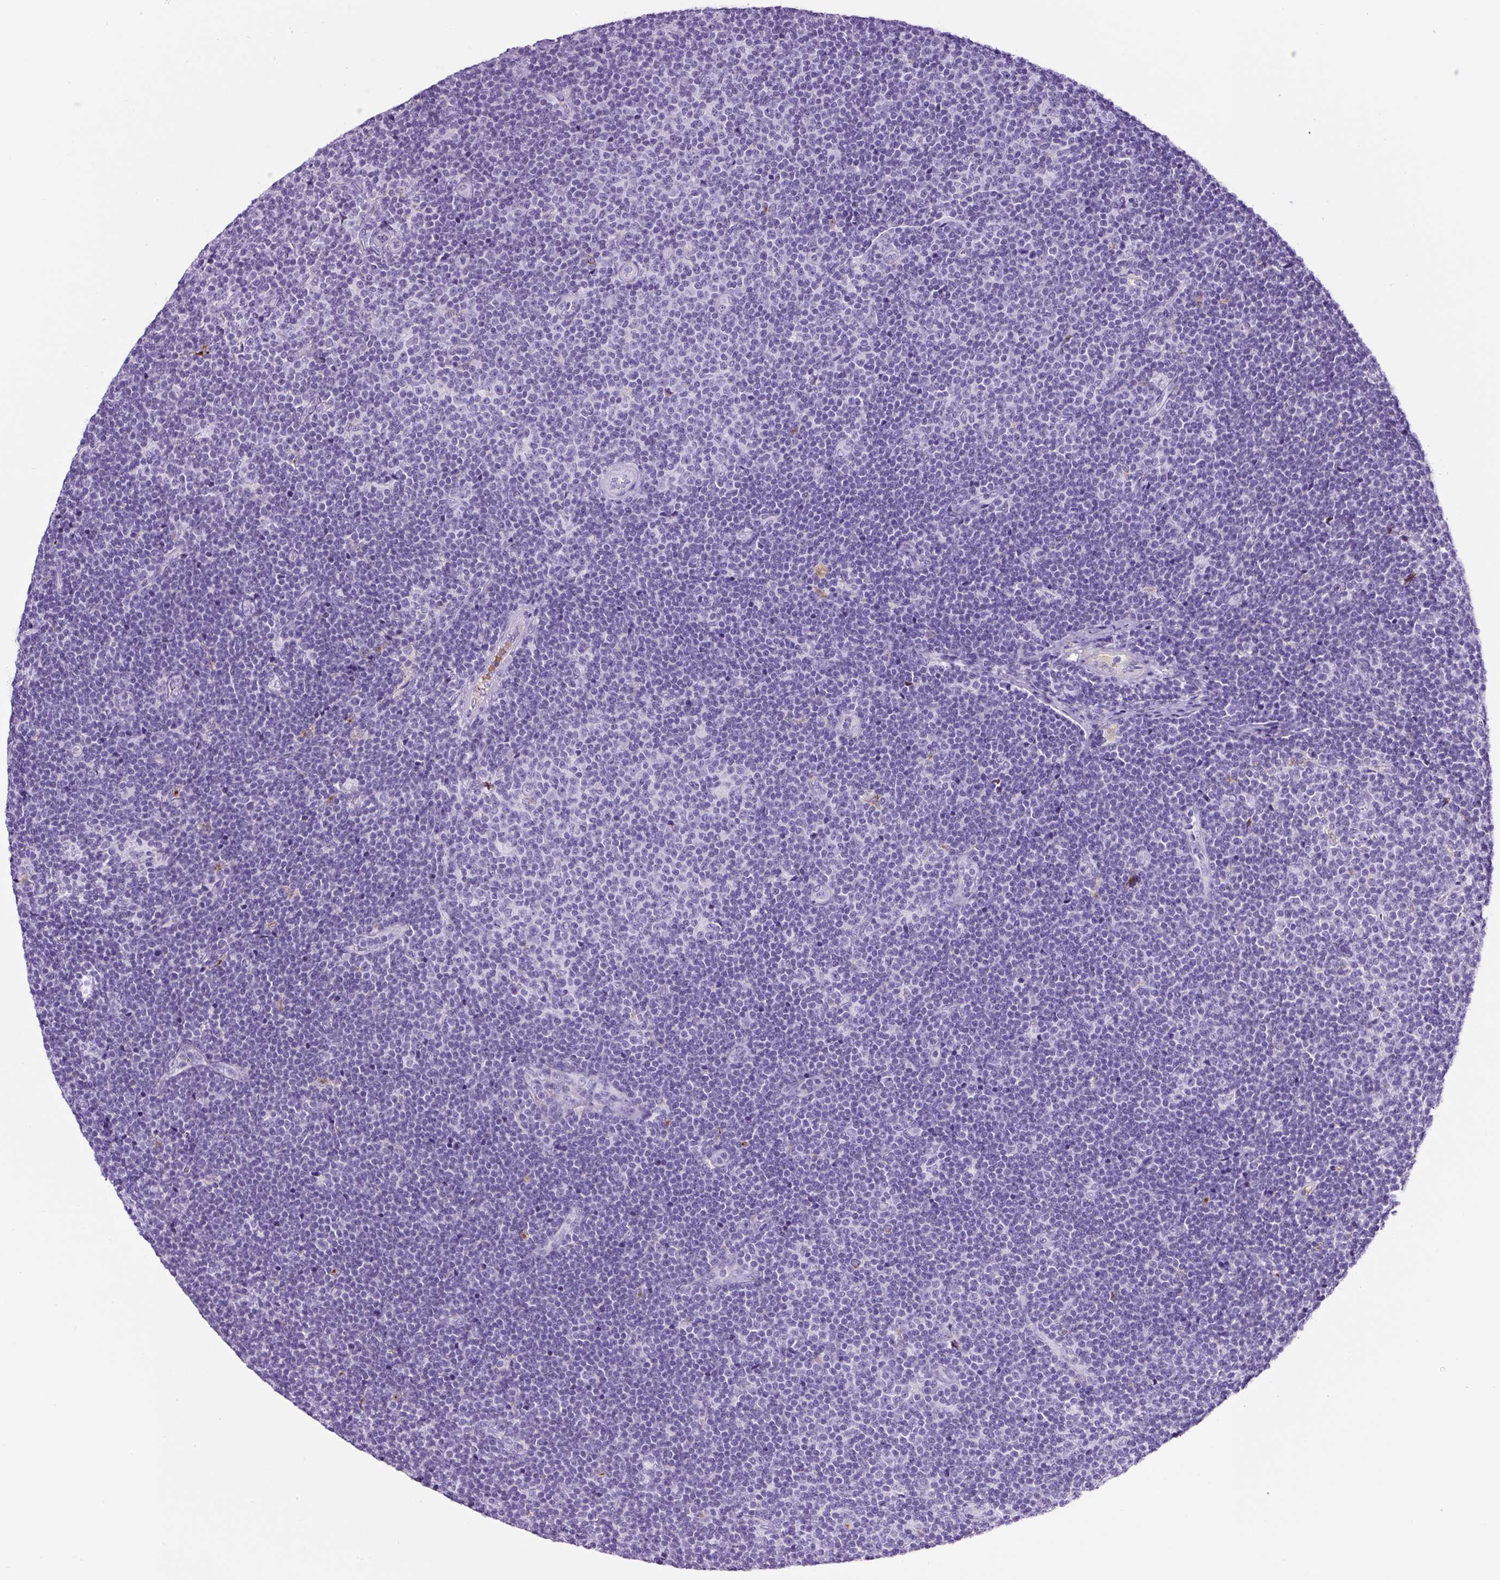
{"staining": {"intensity": "negative", "quantity": "none", "location": "none"}, "tissue": "lymphoma", "cell_type": "Tumor cells", "image_type": "cancer", "snomed": [{"axis": "morphology", "description": "Malignant lymphoma, non-Hodgkin's type, Low grade"}, {"axis": "topography", "description": "Lymph node"}], "caption": "The micrograph exhibits no significant positivity in tumor cells of lymphoma.", "gene": "TMEM200B", "patient": {"sex": "male", "age": 48}}